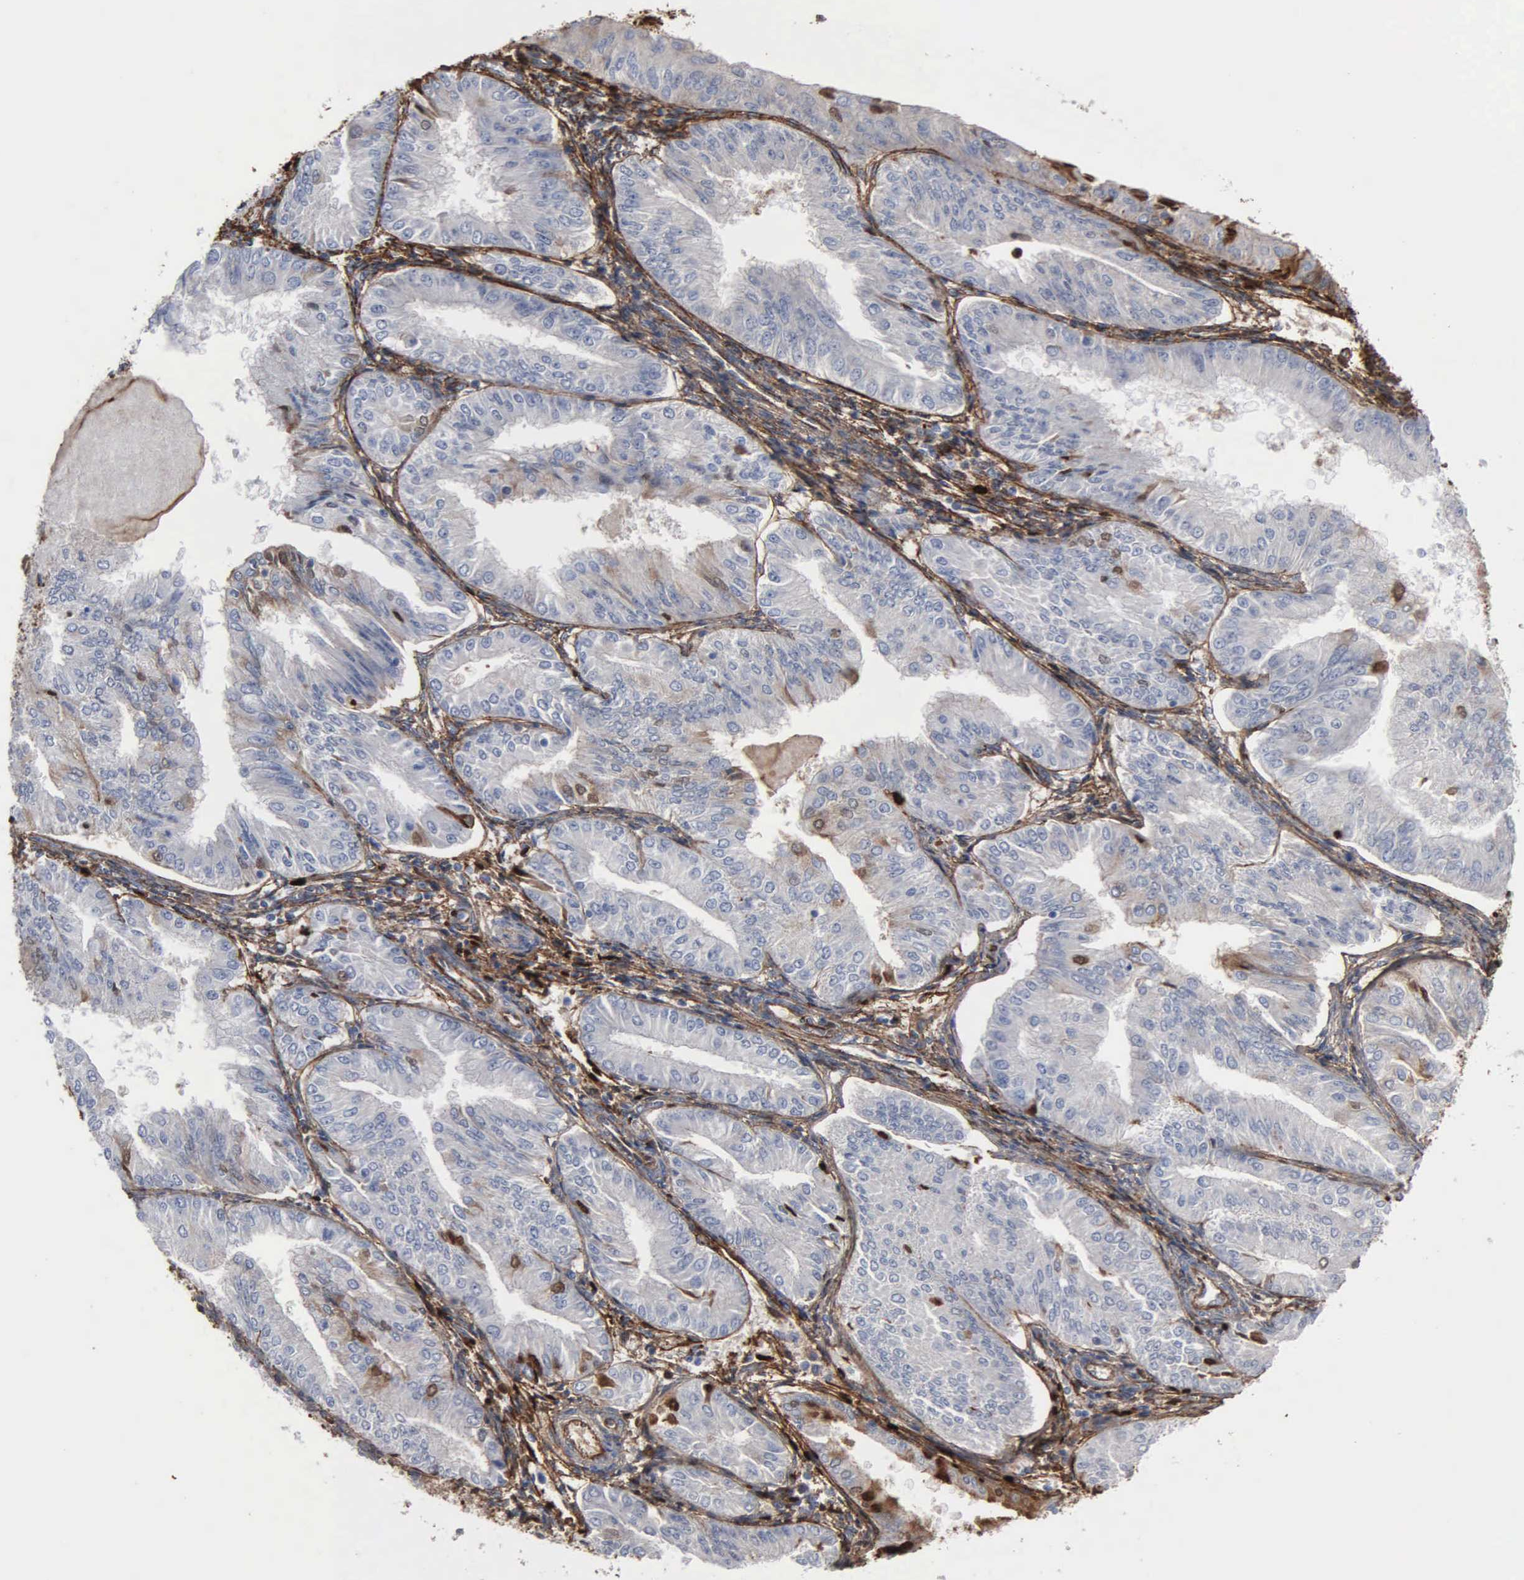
{"staining": {"intensity": "moderate", "quantity": "25%-75%", "location": "cytoplasmic/membranous"}, "tissue": "endometrial cancer", "cell_type": "Tumor cells", "image_type": "cancer", "snomed": [{"axis": "morphology", "description": "Adenocarcinoma, NOS"}, {"axis": "topography", "description": "Endometrium"}], "caption": "A micrograph of endometrial adenocarcinoma stained for a protein displays moderate cytoplasmic/membranous brown staining in tumor cells. (Brightfield microscopy of DAB IHC at high magnification).", "gene": "FN1", "patient": {"sex": "female", "age": 53}}